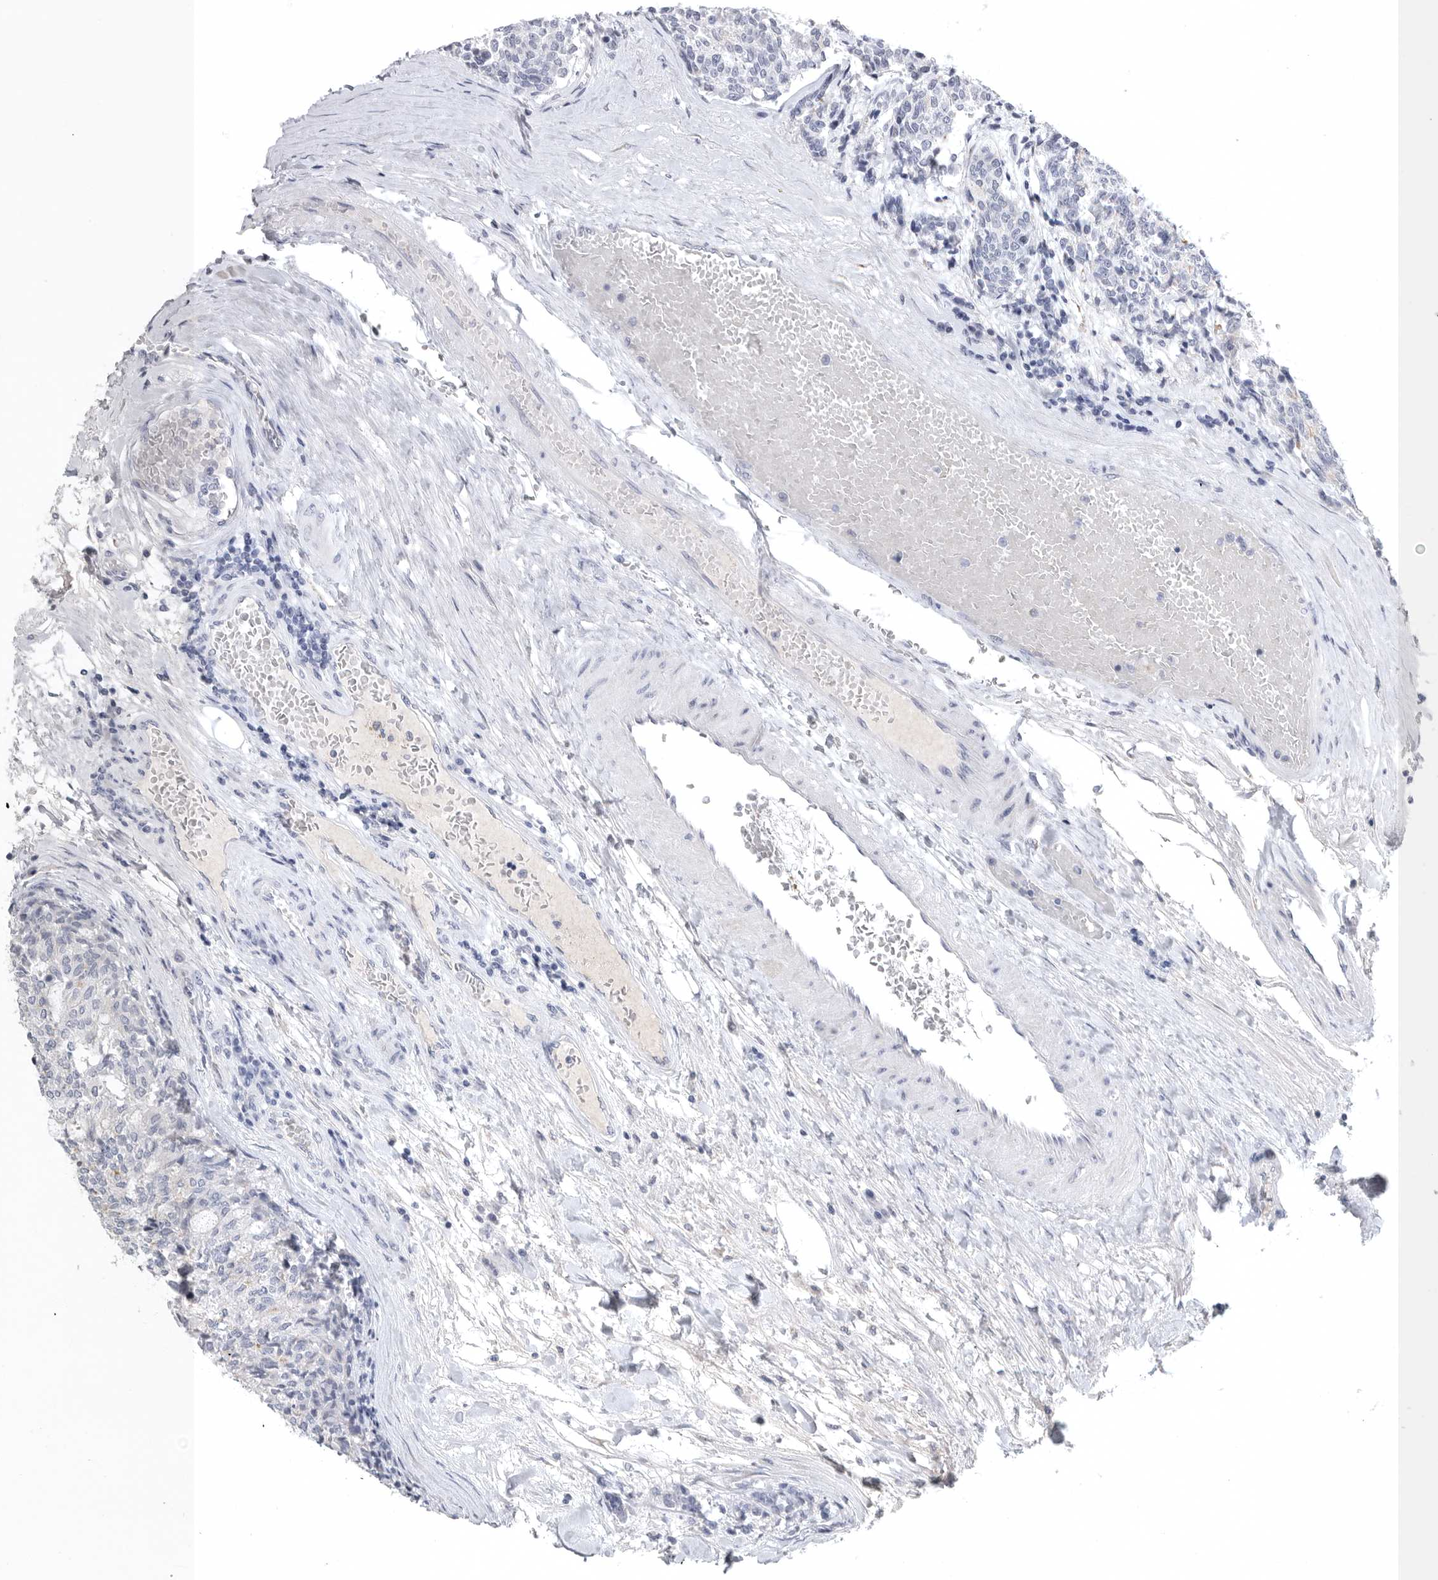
{"staining": {"intensity": "weak", "quantity": "<25%", "location": "cytoplasmic/membranous"}, "tissue": "carcinoid", "cell_type": "Tumor cells", "image_type": "cancer", "snomed": [{"axis": "morphology", "description": "Carcinoid, malignant, NOS"}, {"axis": "topography", "description": "Pancreas"}], "caption": "Human carcinoid stained for a protein using immunohistochemistry (IHC) reveals no positivity in tumor cells.", "gene": "TIMP1", "patient": {"sex": "female", "age": 54}}